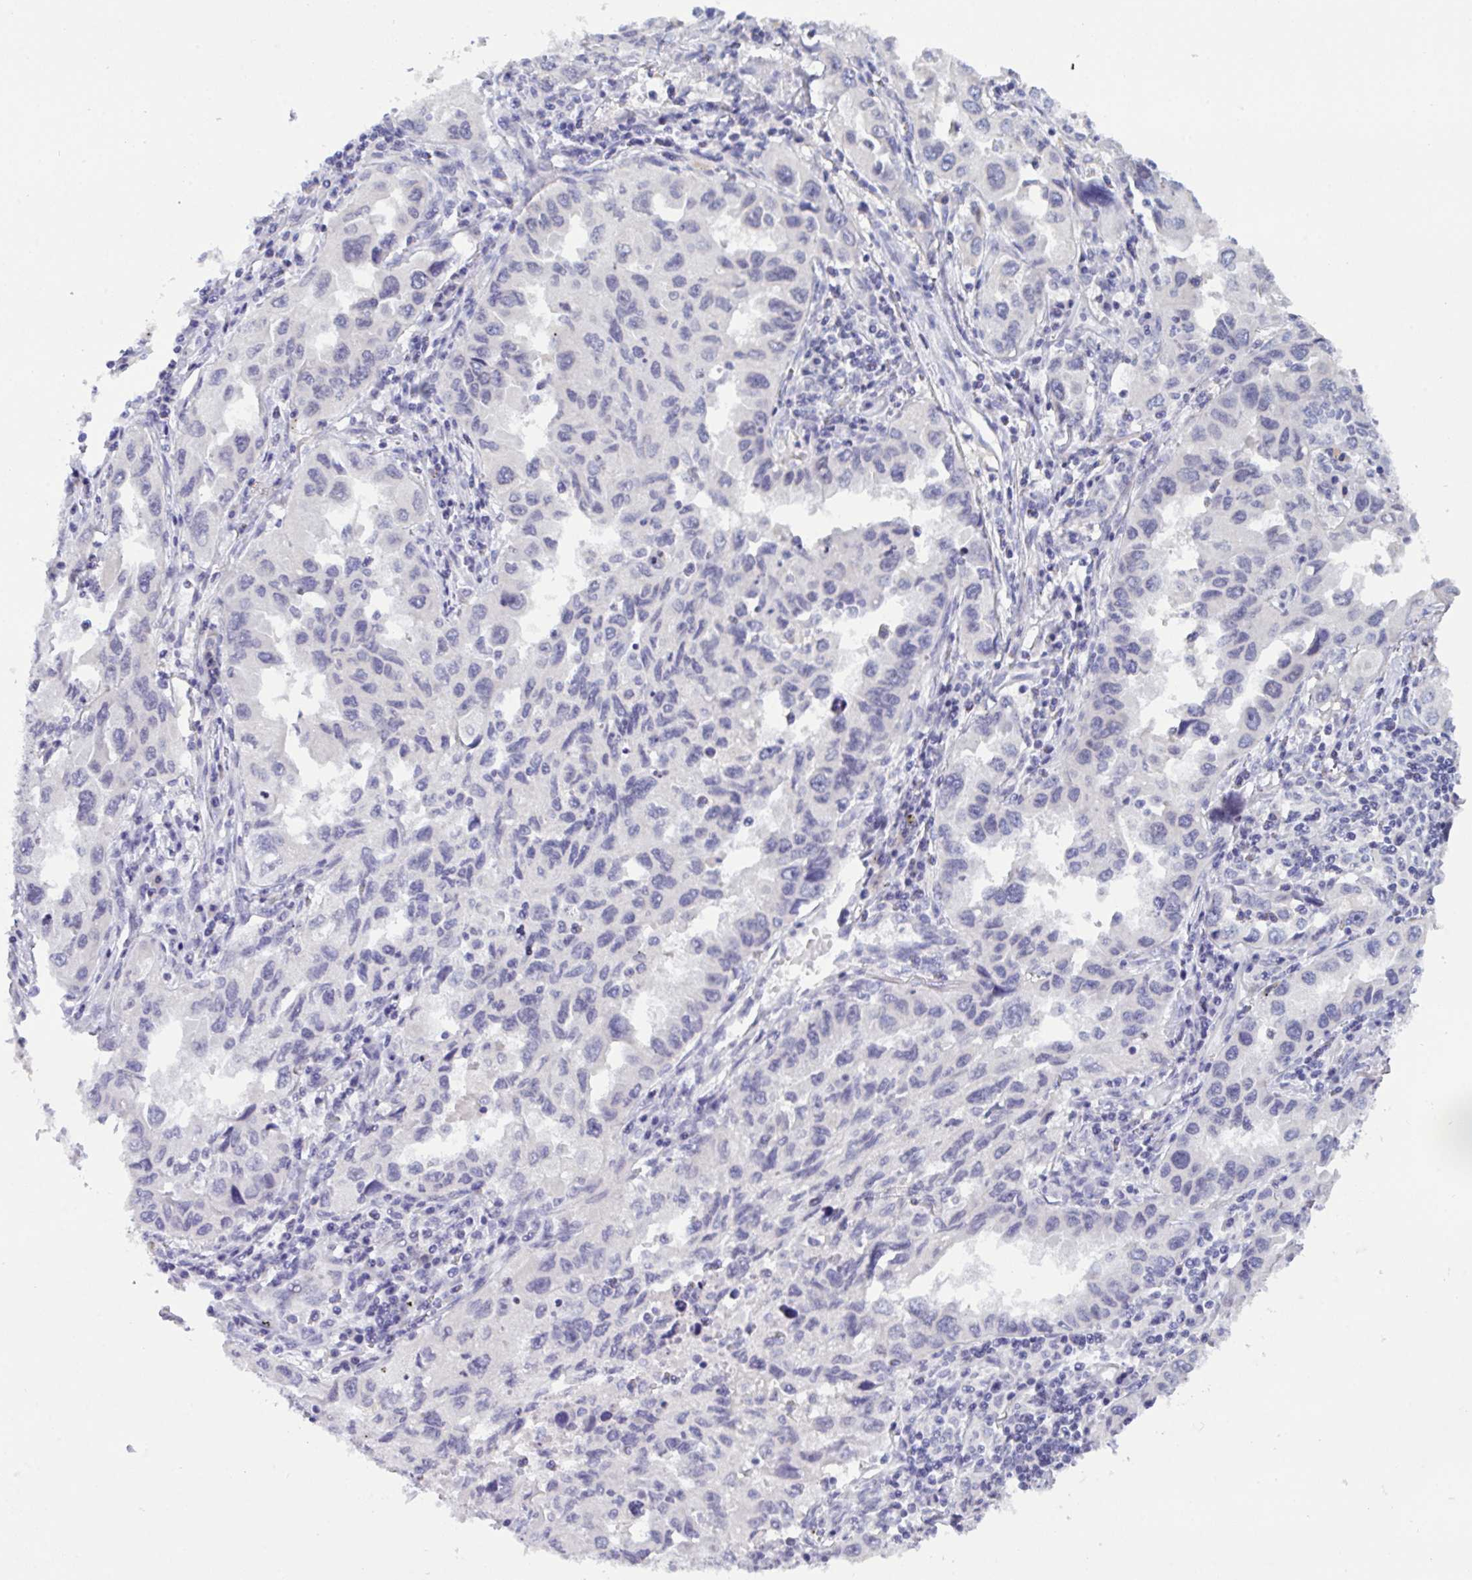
{"staining": {"intensity": "negative", "quantity": "none", "location": "none"}, "tissue": "lung cancer", "cell_type": "Tumor cells", "image_type": "cancer", "snomed": [{"axis": "morphology", "description": "Adenocarcinoma, NOS"}, {"axis": "topography", "description": "Lung"}], "caption": "Immunohistochemical staining of lung cancer (adenocarcinoma) demonstrates no significant expression in tumor cells. Brightfield microscopy of immunohistochemistry (IHC) stained with DAB (brown) and hematoxylin (blue), captured at high magnification.", "gene": "SERPINB13", "patient": {"sex": "female", "age": 73}}